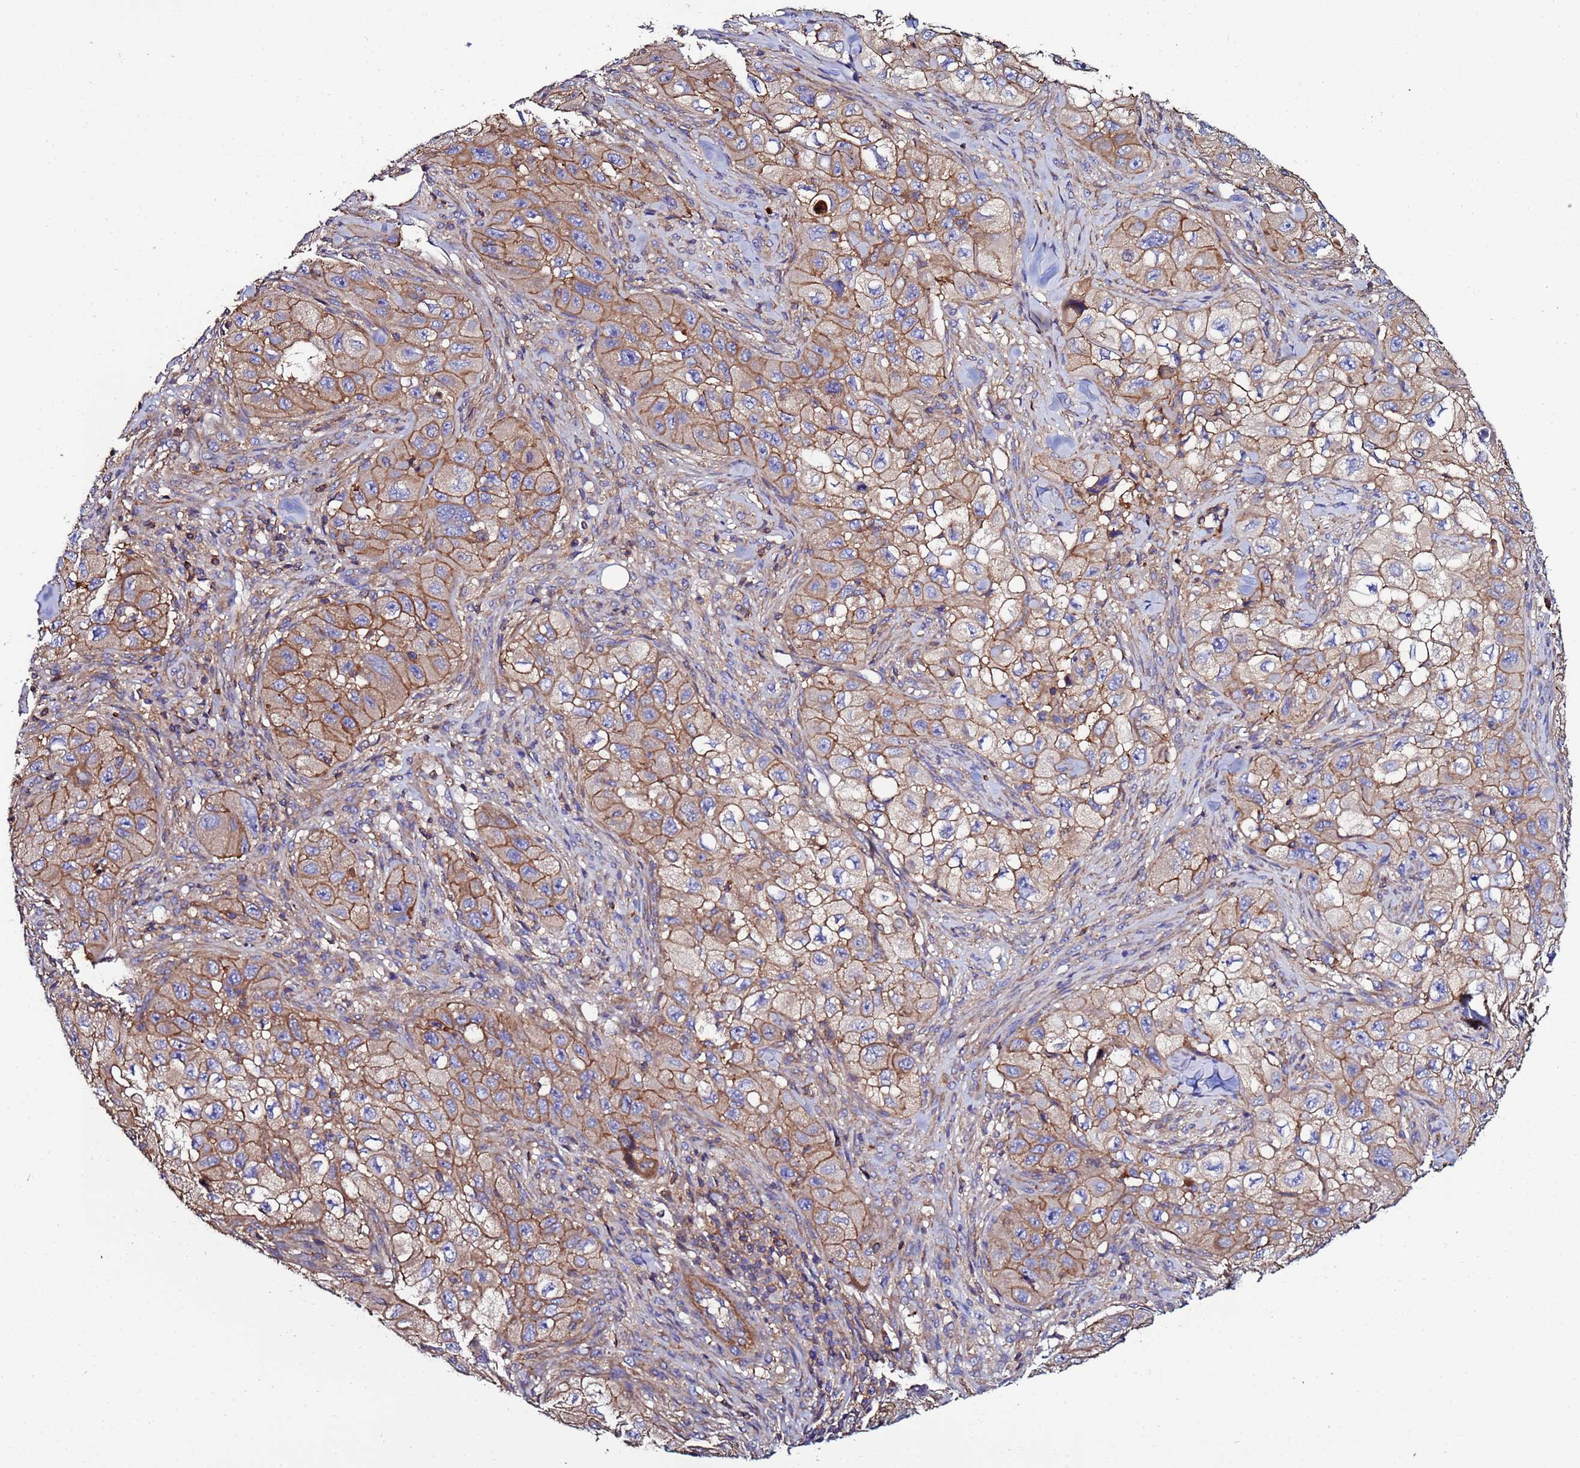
{"staining": {"intensity": "moderate", "quantity": ">75%", "location": "cytoplasmic/membranous"}, "tissue": "skin cancer", "cell_type": "Tumor cells", "image_type": "cancer", "snomed": [{"axis": "morphology", "description": "Squamous cell carcinoma, NOS"}, {"axis": "topography", "description": "Skin"}, {"axis": "topography", "description": "Subcutis"}], "caption": "High-magnification brightfield microscopy of skin cancer stained with DAB (3,3'-diaminobenzidine) (brown) and counterstained with hematoxylin (blue). tumor cells exhibit moderate cytoplasmic/membranous positivity is present in about>75% of cells.", "gene": "POTEE", "patient": {"sex": "male", "age": 73}}